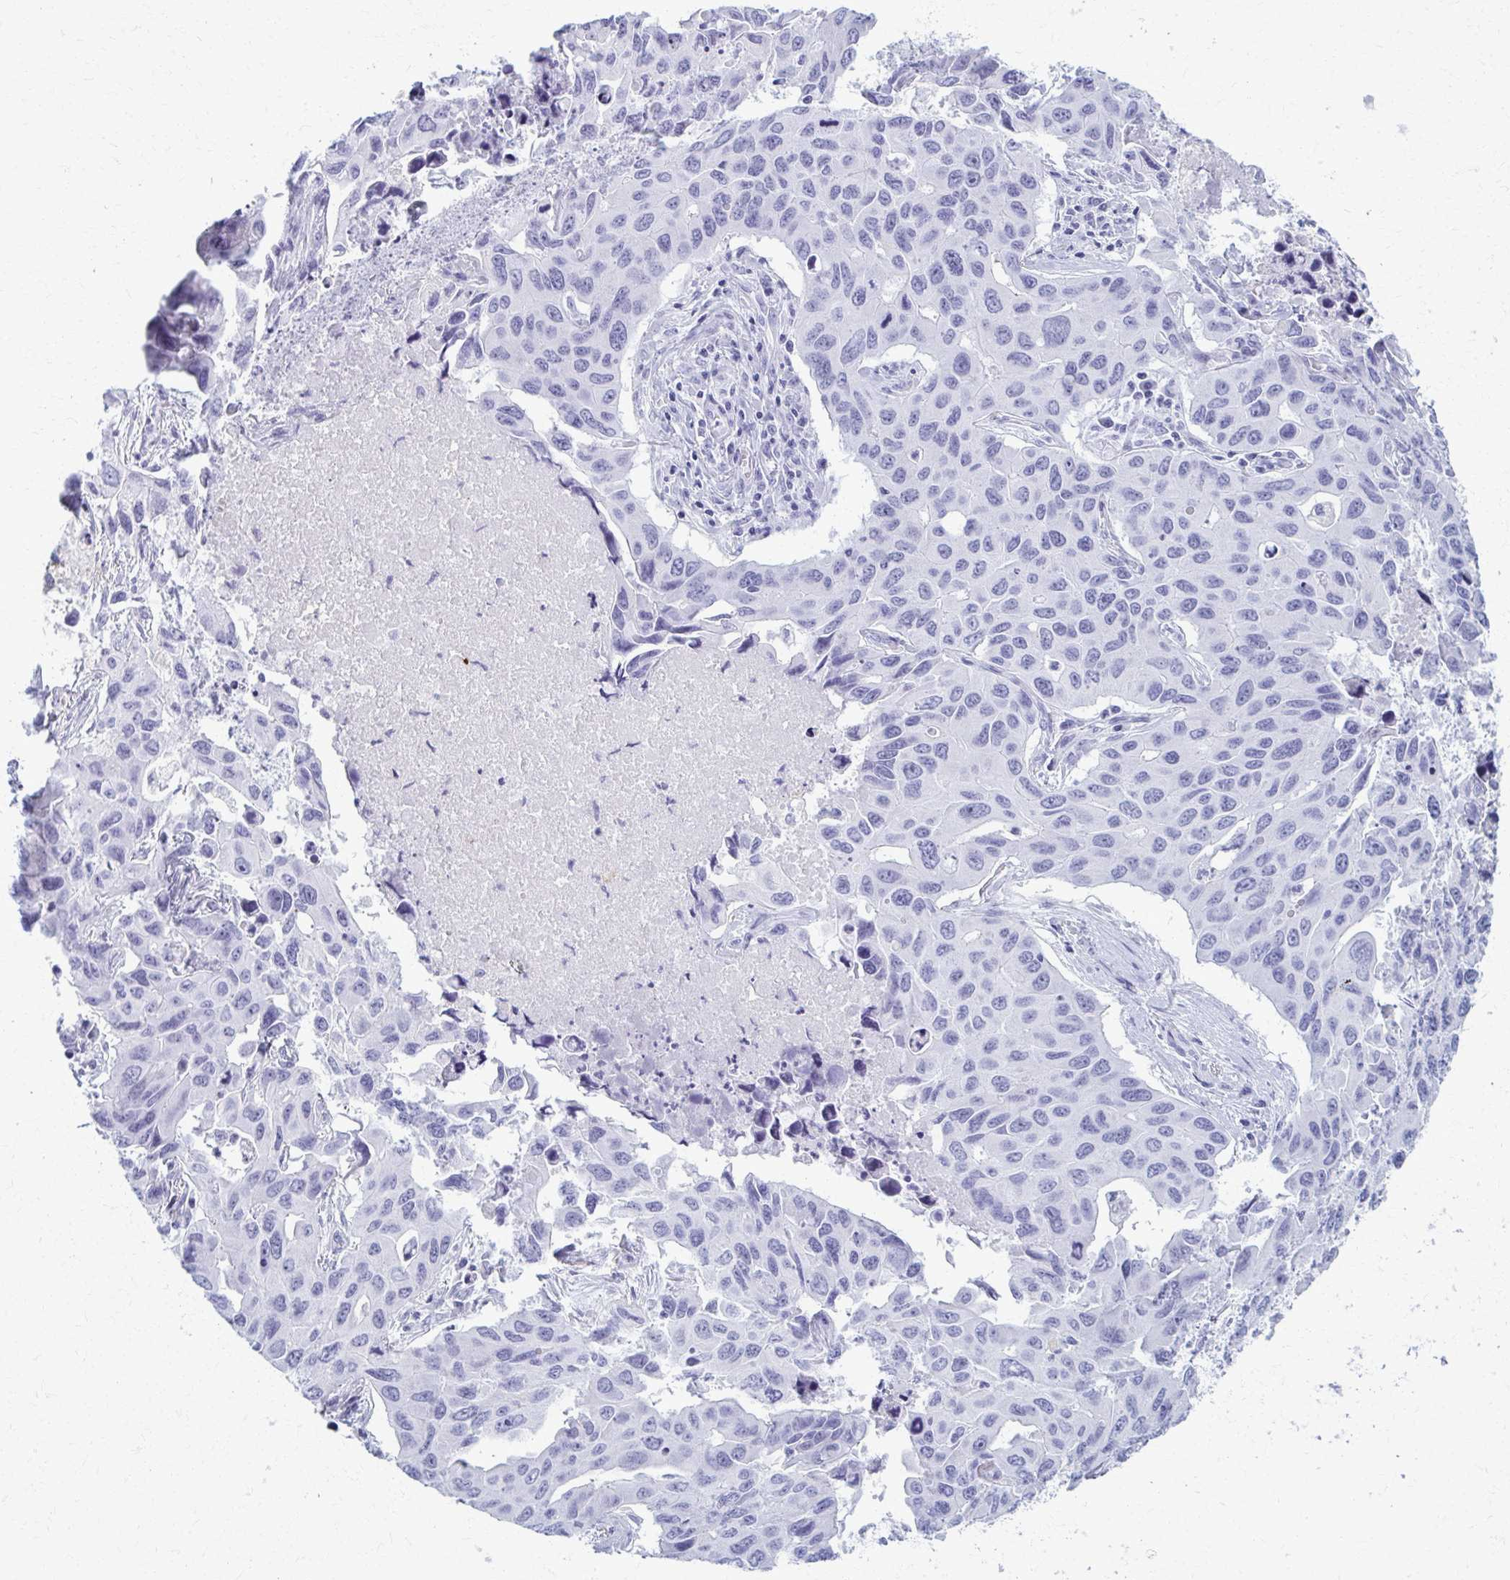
{"staining": {"intensity": "negative", "quantity": "none", "location": "none"}, "tissue": "lung cancer", "cell_type": "Tumor cells", "image_type": "cancer", "snomed": [{"axis": "morphology", "description": "Adenocarcinoma, NOS"}, {"axis": "topography", "description": "Lung"}], "caption": "Immunohistochemistry micrograph of human adenocarcinoma (lung) stained for a protein (brown), which shows no positivity in tumor cells. (DAB (3,3'-diaminobenzidine) immunohistochemistry (IHC), high magnification).", "gene": "ACSM2B", "patient": {"sex": "male", "age": 64}}